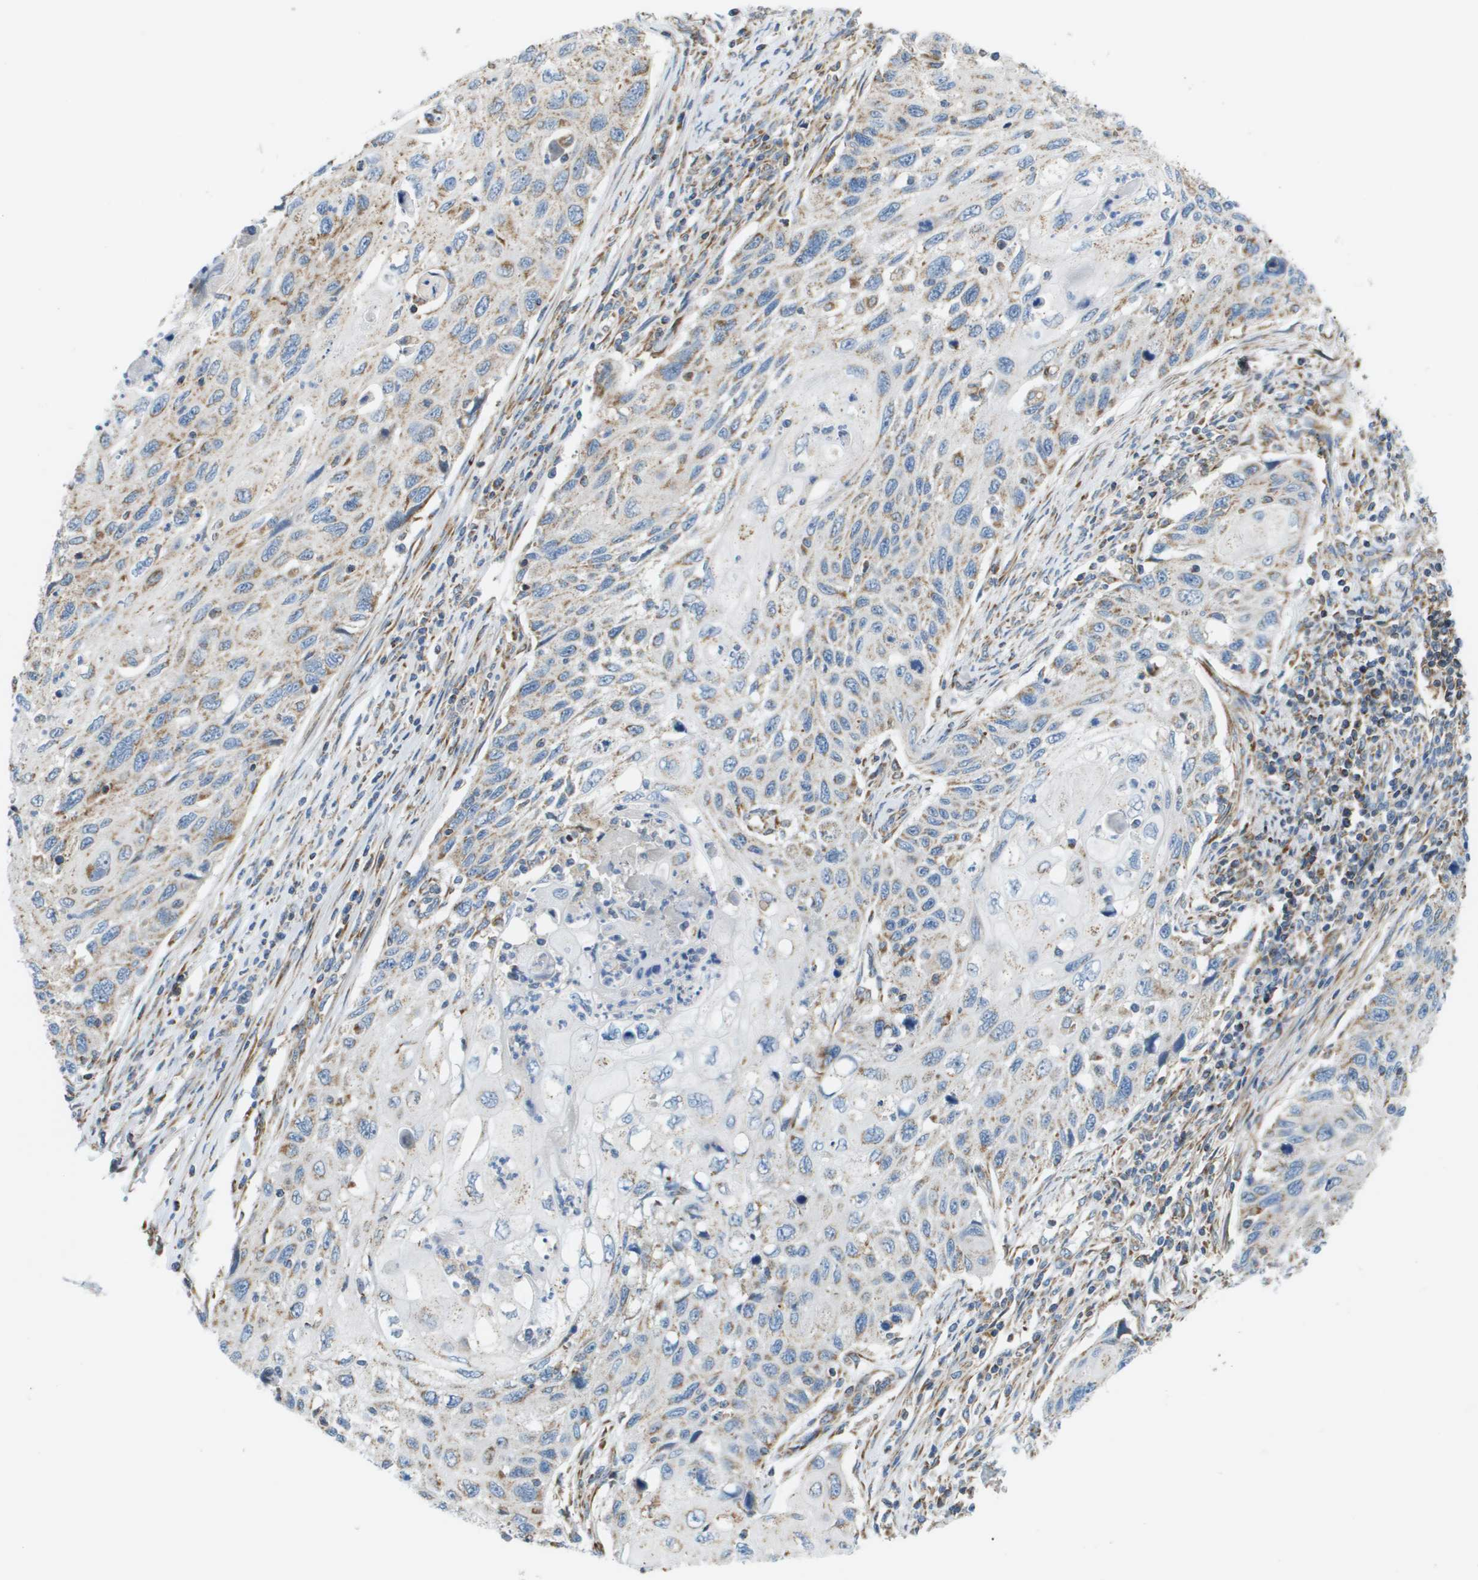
{"staining": {"intensity": "moderate", "quantity": ">75%", "location": "cytoplasmic/membranous"}, "tissue": "cervical cancer", "cell_type": "Tumor cells", "image_type": "cancer", "snomed": [{"axis": "morphology", "description": "Squamous cell carcinoma, NOS"}, {"axis": "topography", "description": "Cervix"}], "caption": "Immunohistochemistry (IHC) image of neoplastic tissue: human cervical cancer (squamous cell carcinoma) stained using immunohistochemistry (IHC) shows medium levels of moderate protein expression localized specifically in the cytoplasmic/membranous of tumor cells, appearing as a cytoplasmic/membranous brown color.", "gene": "TAOK3", "patient": {"sex": "female", "age": 70}}